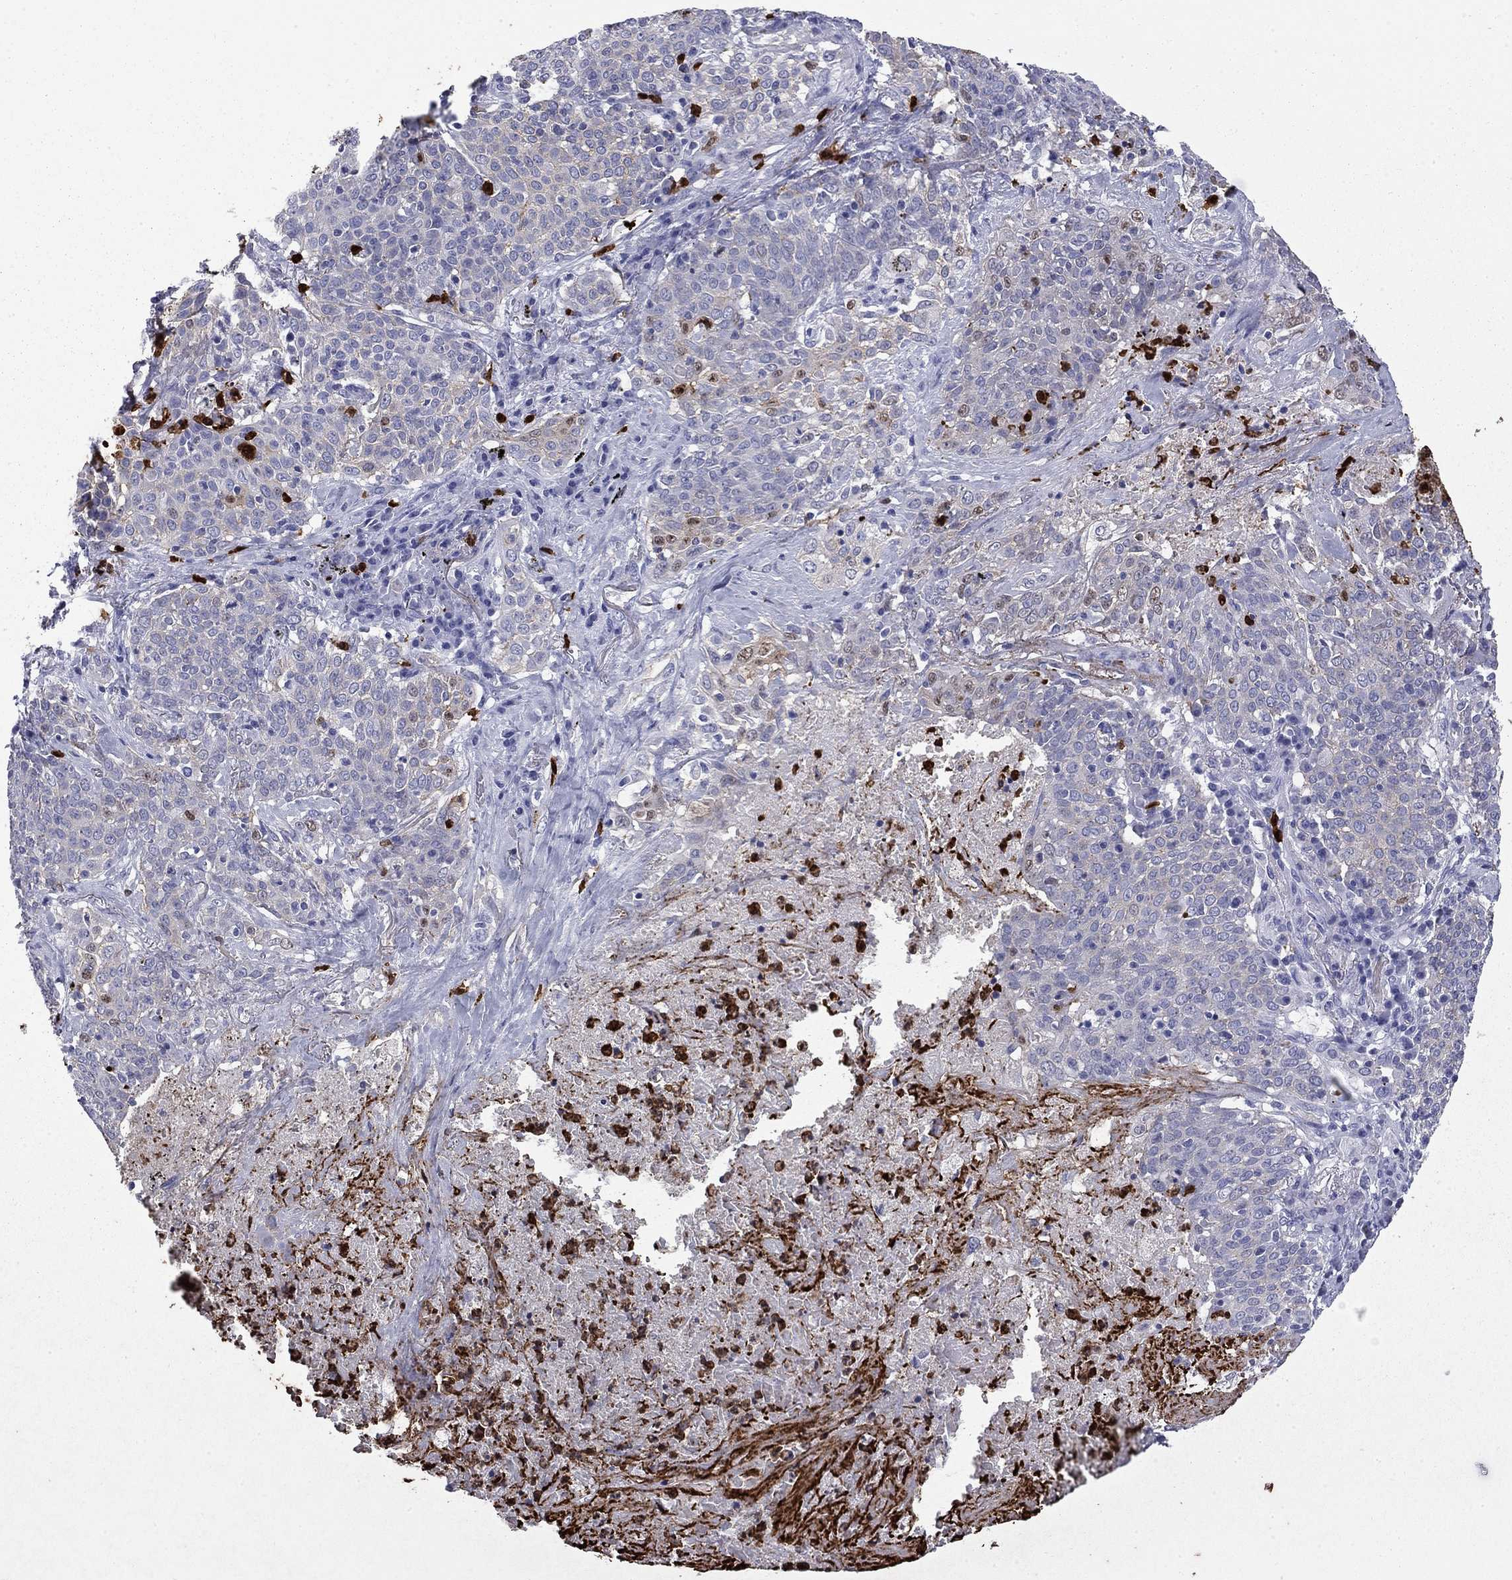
{"staining": {"intensity": "negative", "quantity": "none", "location": "none"}, "tissue": "lung cancer", "cell_type": "Tumor cells", "image_type": "cancer", "snomed": [{"axis": "morphology", "description": "Squamous cell carcinoma, NOS"}, {"axis": "topography", "description": "Lung"}], "caption": "This is an immunohistochemistry histopathology image of human lung cancer. There is no staining in tumor cells.", "gene": "TRIM29", "patient": {"sex": "male", "age": 82}}